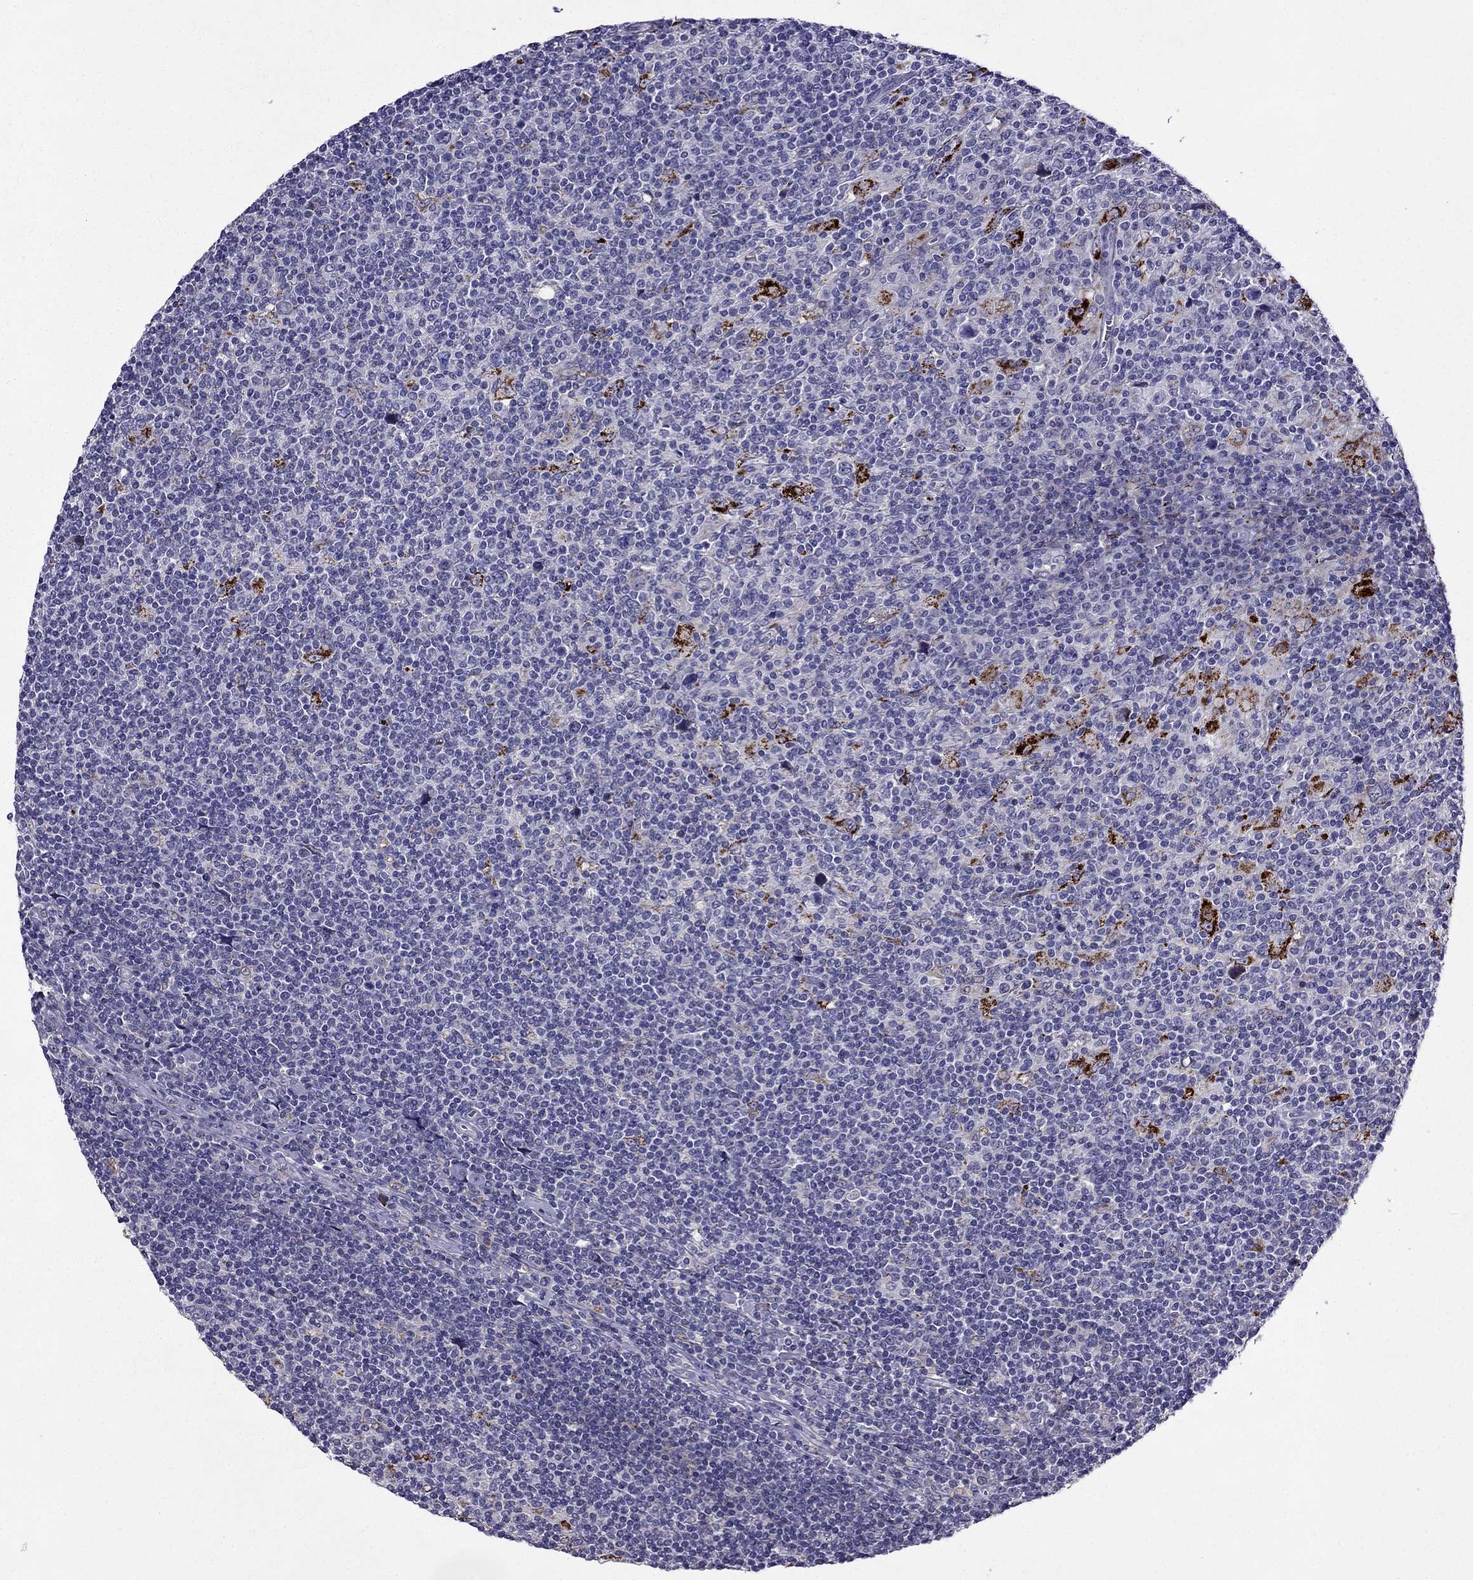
{"staining": {"intensity": "negative", "quantity": "none", "location": "none"}, "tissue": "lymphoma", "cell_type": "Tumor cells", "image_type": "cancer", "snomed": [{"axis": "morphology", "description": "Hodgkin's disease, NOS"}, {"axis": "topography", "description": "Lymph node"}], "caption": "Immunohistochemistry histopathology image of Hodgkin's disease stained for a protein (brown), which shows no staining in tumor cells.", "gene": "PI16", "patient": {"sex": "male", "age": 40}}